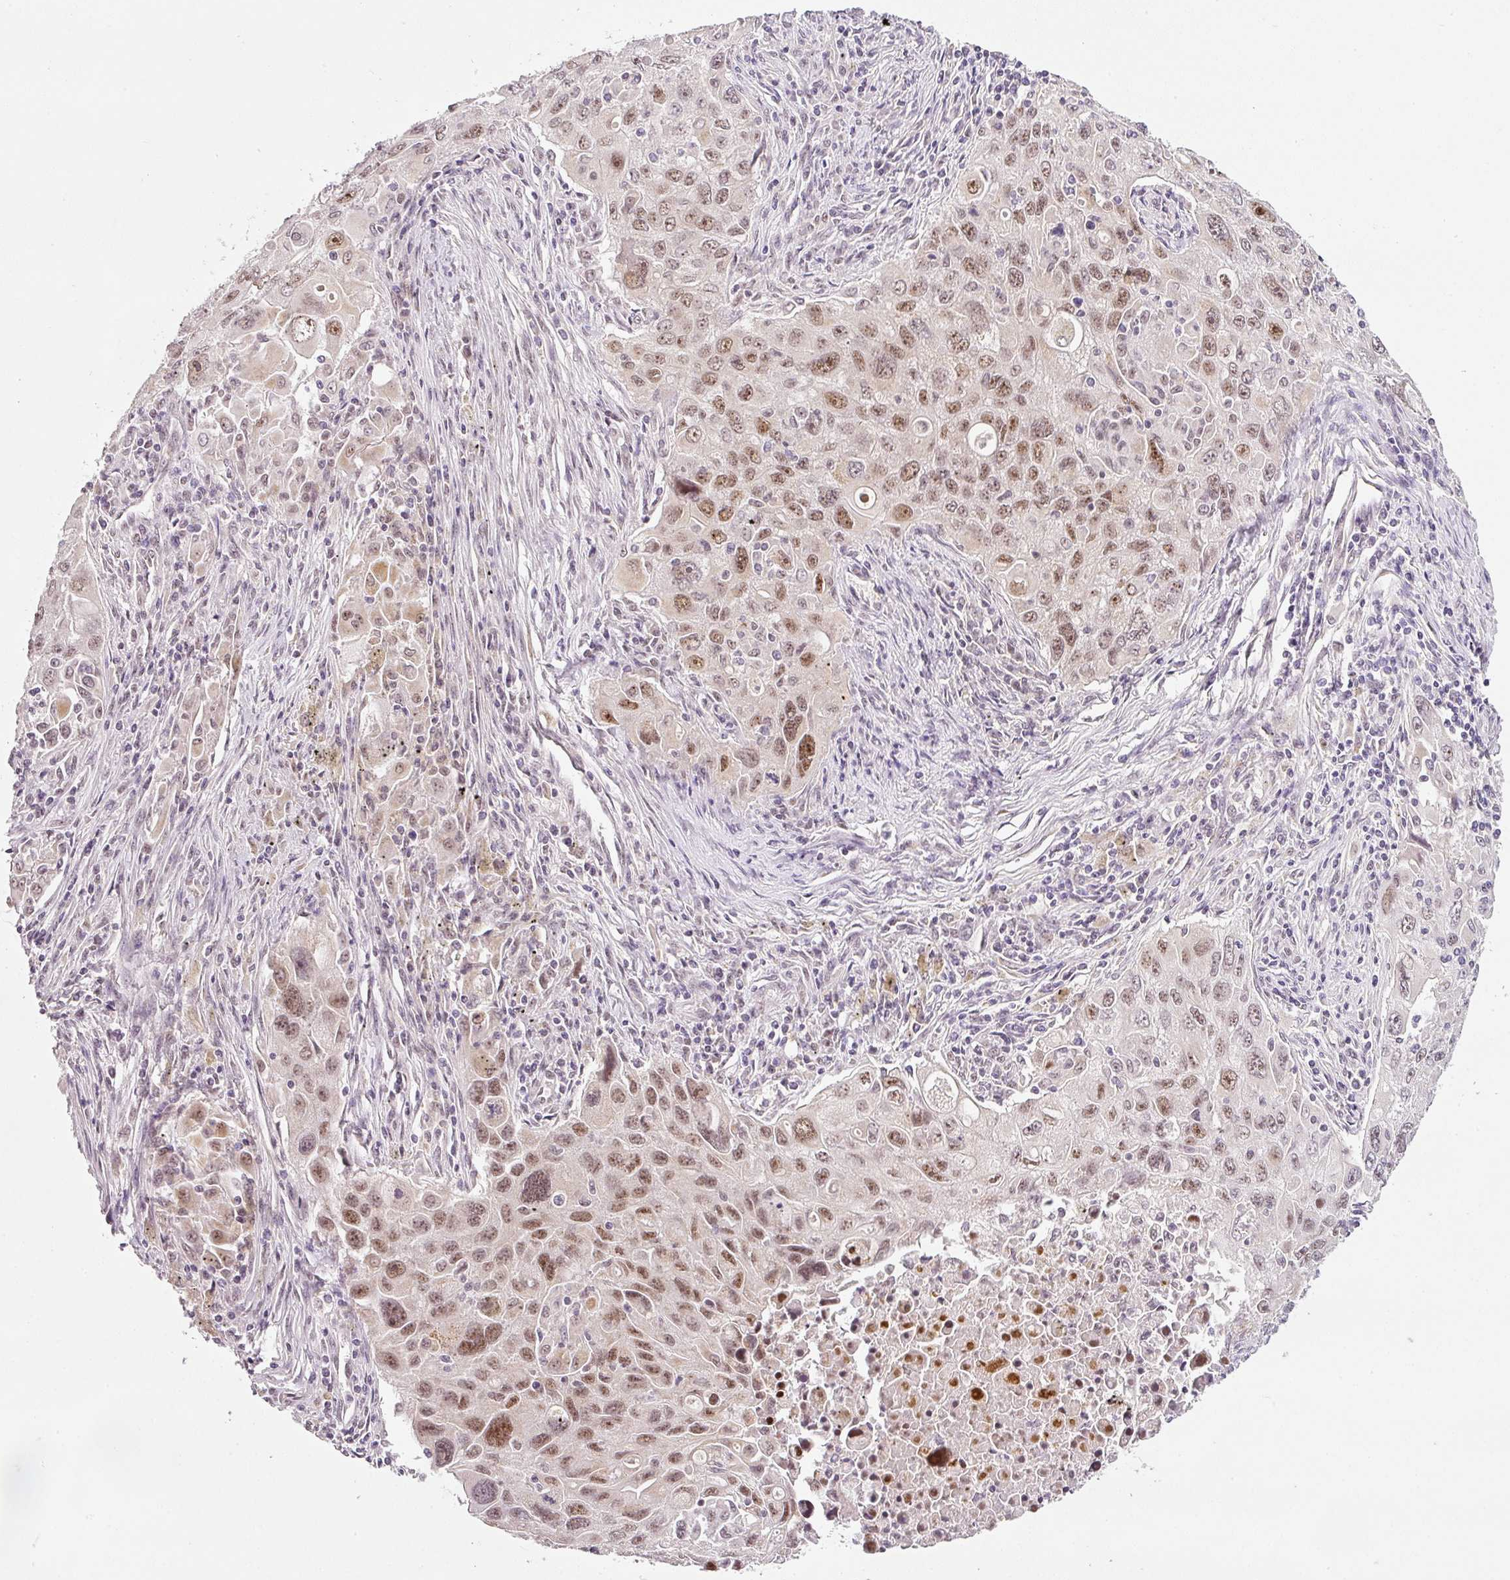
{"staining": {"intensity": "moderate", "quantity": ">75%", "location": "nuclear"}, "tissue": "lung cancer", "cell_type": "Tumor cells", "image_type": "cancer", "snomed": [{"axis": "morphology", "description": "Adenocarcinoma, NOS"}, {"axis": "morphology", "description": "Adenocarcinoma, metastatic, NOS"}, {"axis": "topography", "description": "Lymph node"}, {"axis": "topography", "description": "Lung"}], "caption": "Immunohistochemical staining of human adenocarcinoma (lung) demonstrates moderate nuclear protein expression in approximately >75% of tumor cells.", "gene": "FSTL3", "patient": {"sex": "female", "age": 42}}